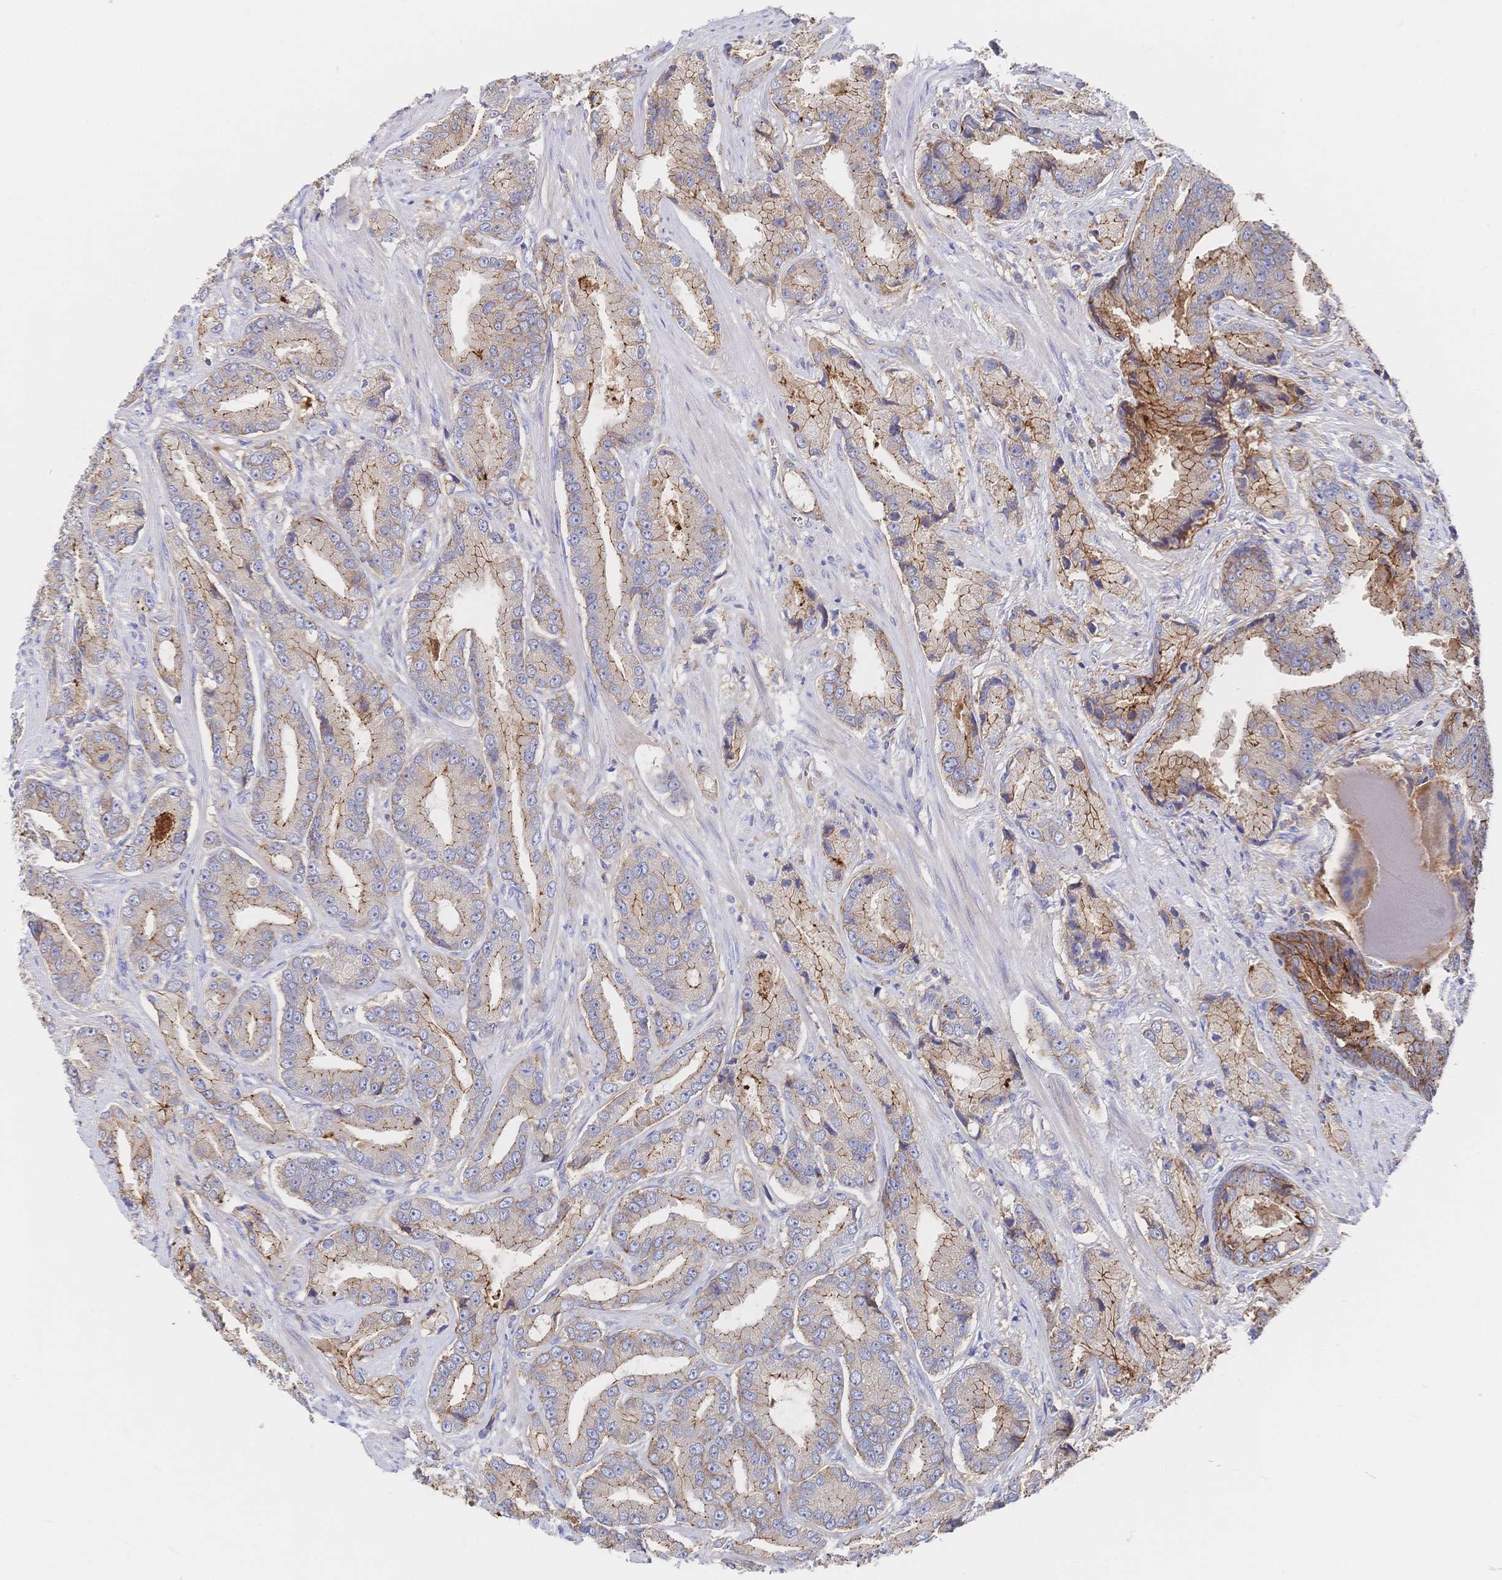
{"staining": {"intensity": "moderate", "quantity": "25%-75%", "location": "cytoplasmic/membranous"}, "tissue": "prostate cancer", "cell_type": "Tumor cells", "image_type": "cancer", "snomed": [{"axis": "morphology", "description": "Adenocarcinoma, High grade"}, {"axis": "topography", "description": "Prostate and seminal vesicle, NOS"}], "caption": "An immunohistochemistry (IHC) image of tumor tissue is shown. Protein staining in brown shows moderate cytoplasmic/membranous positivity in prostate adenocarcinoma (high-grade) within tumor cells. (DAB (3,3'-diaminobenzidine) = brown stain, brightfield microscopy at high magnification).", "gene": "F11R", "patient": {"sex": "male", "age": 61}}